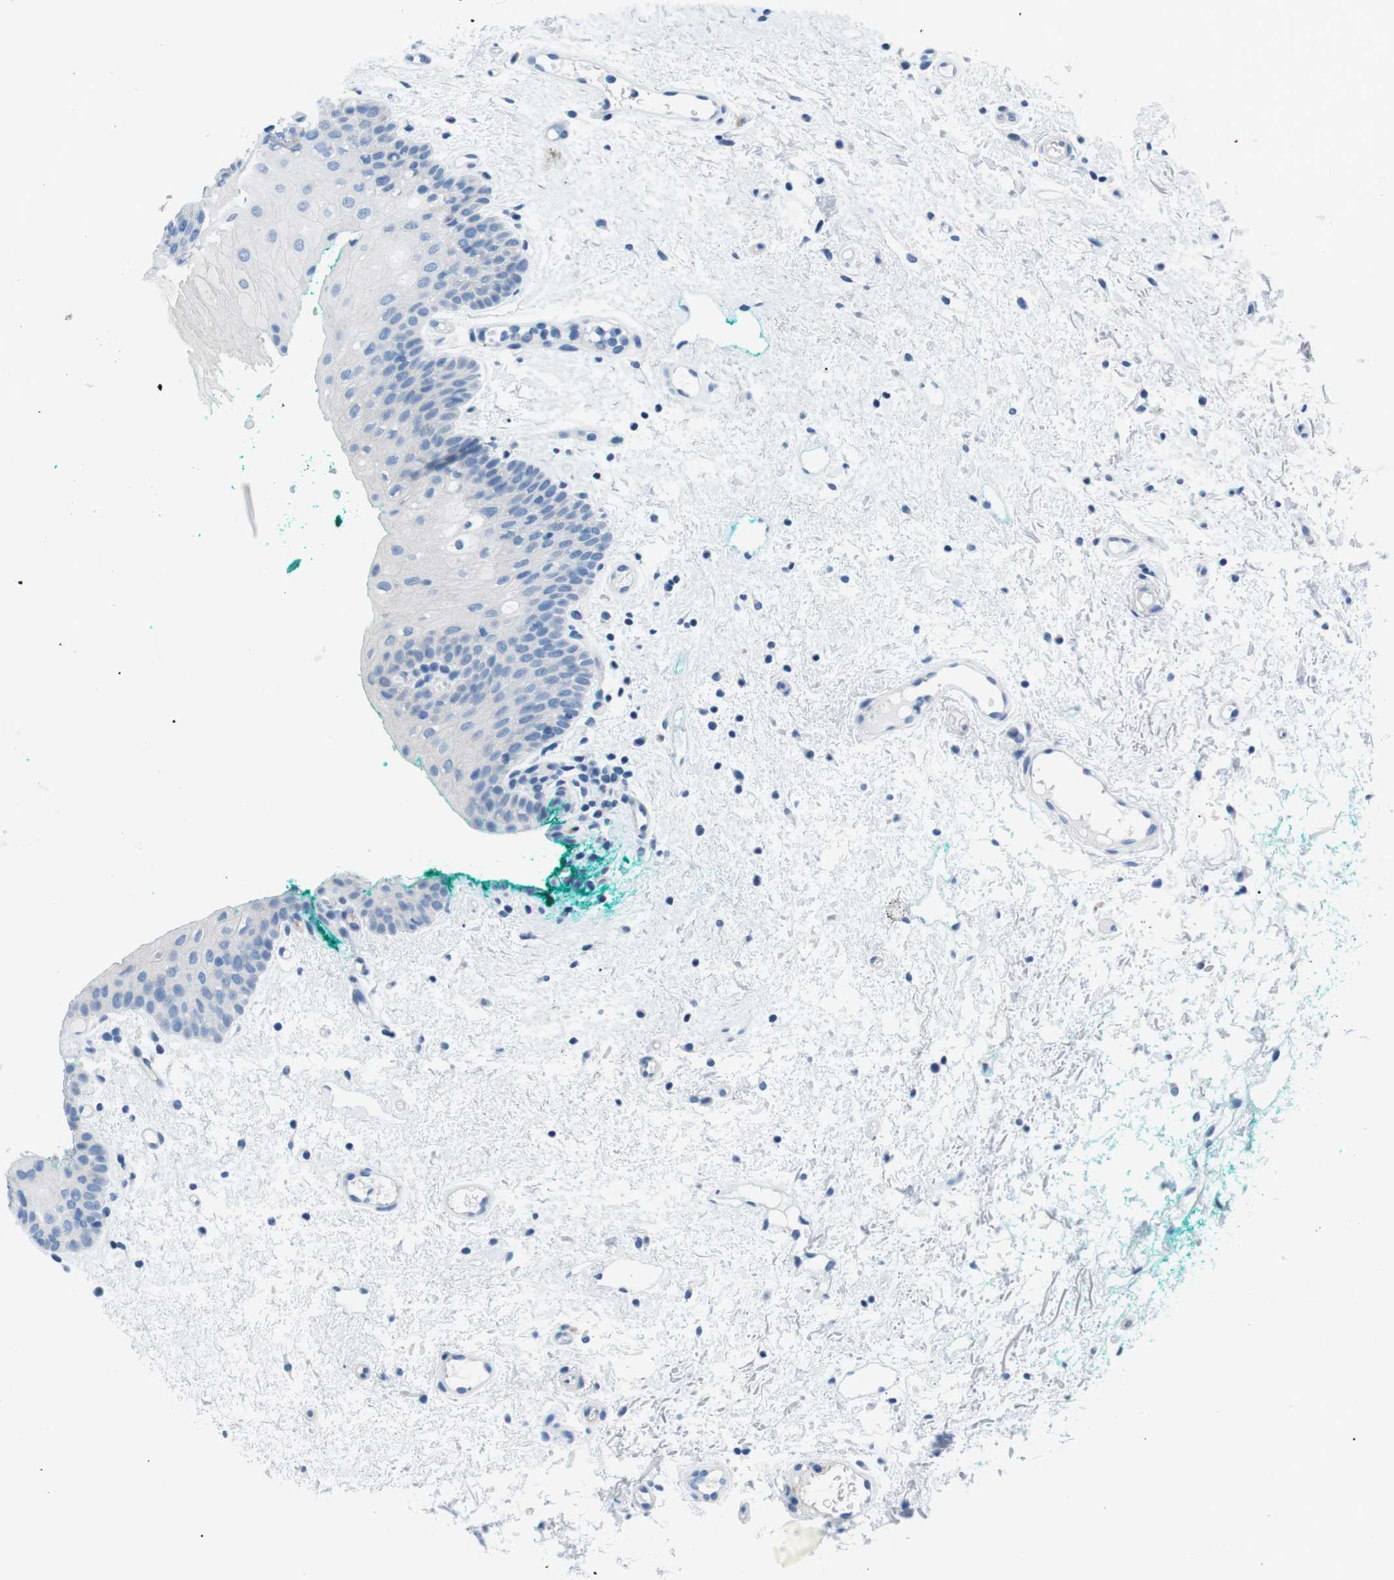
{"staining": {"intensity": "weak", "quantity": "<25%", "location": "cytoplasmic/membranous"}, "tissue": "oral mucosa", "cell_type": "Squamous epithelial cells", "image_type": "normal", "snomed": [{"axis": "morphology", "description": "Normal tissue, NOS"}, {"axis": "morphology", "description": "Squamous cell carcinoma, NOS"}, {"axis": "topography", "description": "Oral tissue"}, {"axis": "topography", "description": "Salivary gland"}, {"axis": "topography", "description": "Head-Neck"}], "caption": "Immunohistochemical staining of benign human oral mucosa demonstrates no significant staining in squamous epithelial cells. (DAB (3,3'-diaminobenzidine) IHC visualized using brightfield microscopy, high magnification).", "gene": "MUC2", "patient": {"sex": "female", "age": 62}}